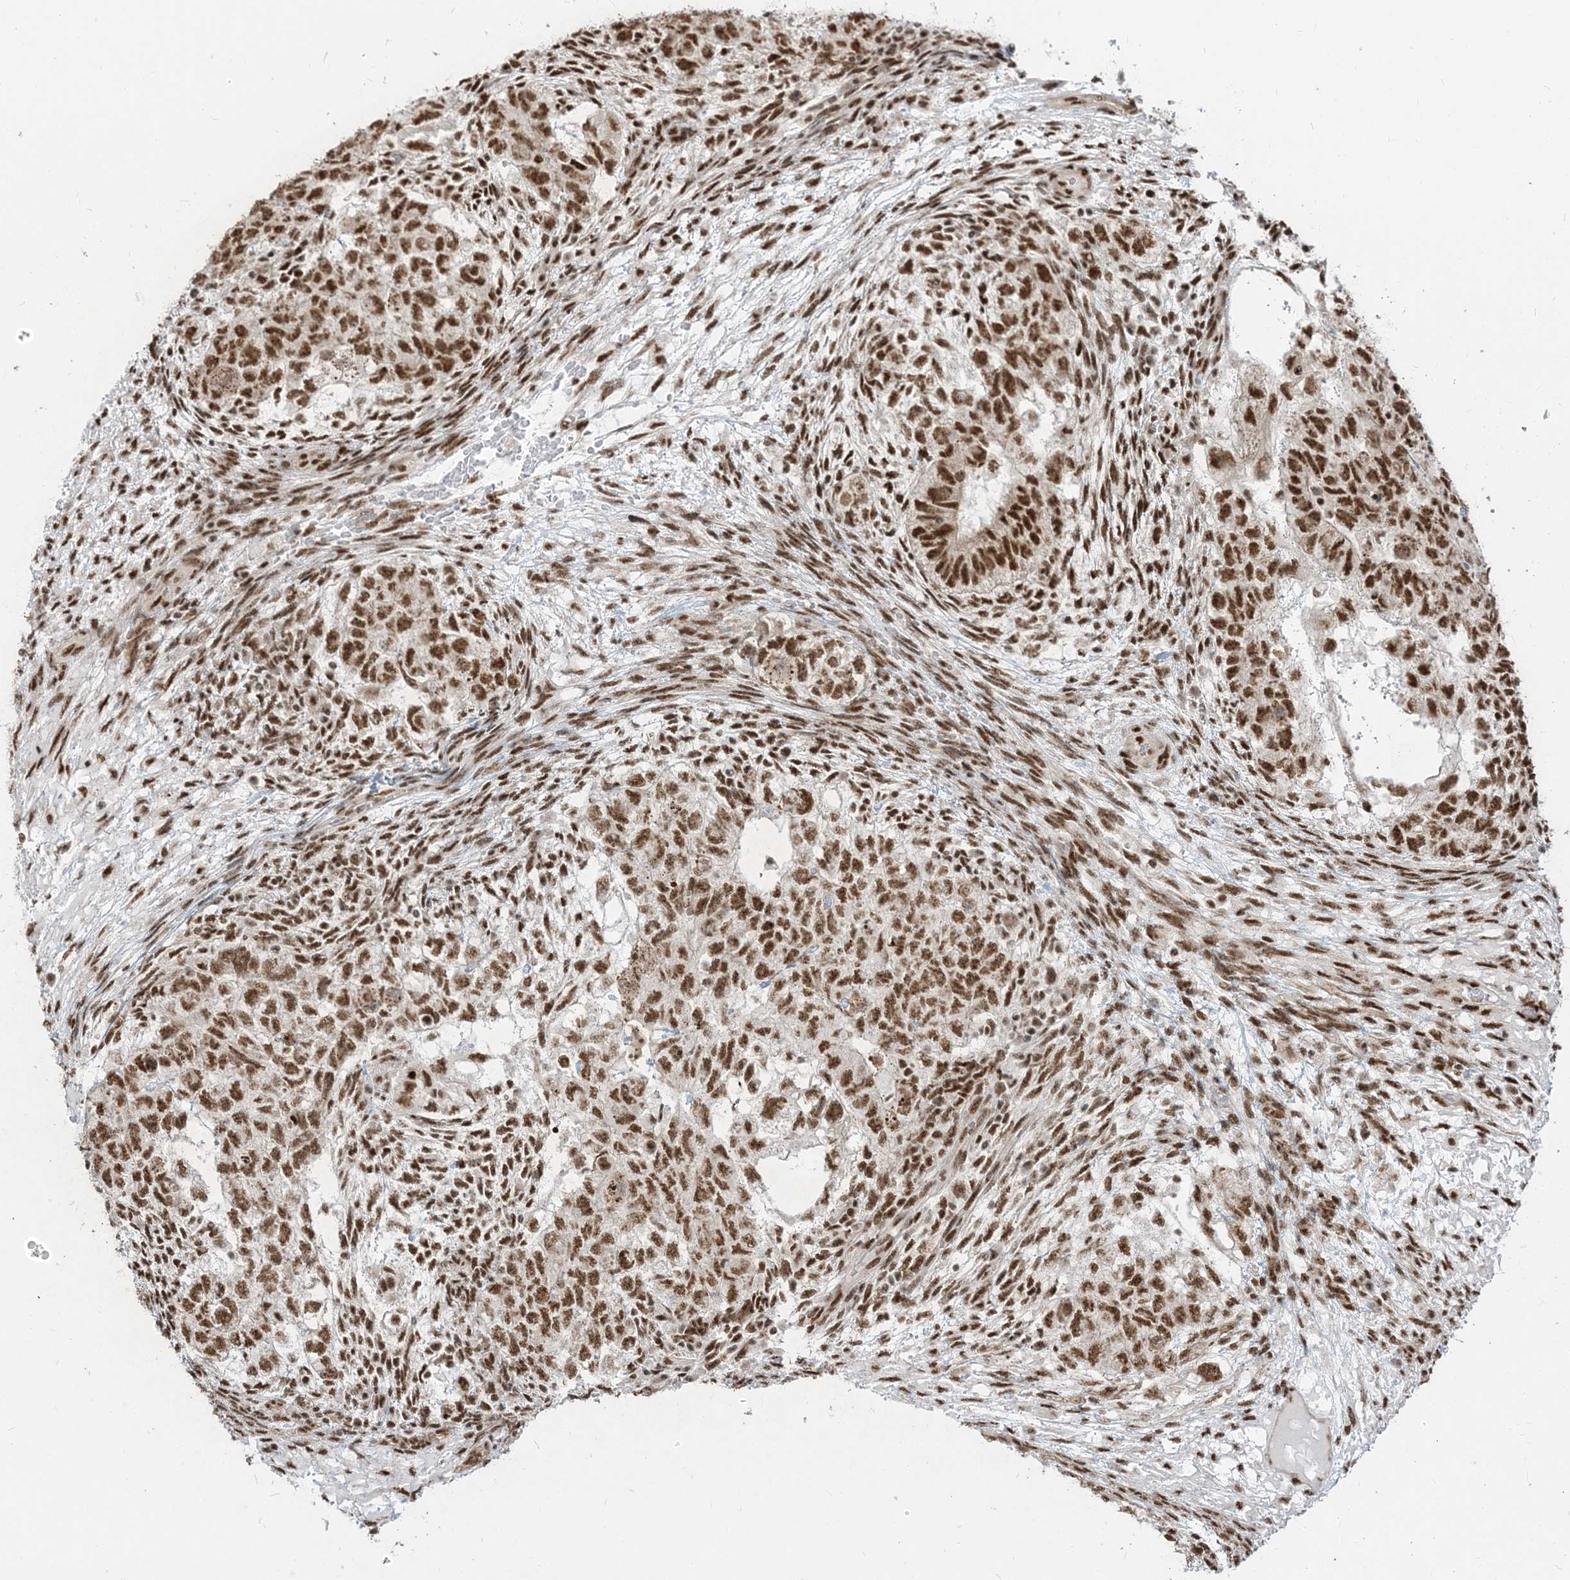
{"staining": {"intensity": "strong", "quantity": ">75%", "location": "nuclear"}, "tissue": "testis cancer", "cell_type": "Tumor cells", "image_type": "cancer", "snomed": [{"axis": "morphology", "description": "Normal tissue, NOS"}, {"axis": "morphology", "description": "Carcinoma, Embryonal, NOS"}, {"axis": "topography", "description": "Testis"}], "caption": "This photomicrograph displays immunohistochemistry (IHC) staining of human testis cancer (embryonal carcinoma), with high strong nuclear staining in approximately >75% of tumor cells.", "gene": "ARGLU1", "patient": {"sex": "male", "age": 36}}